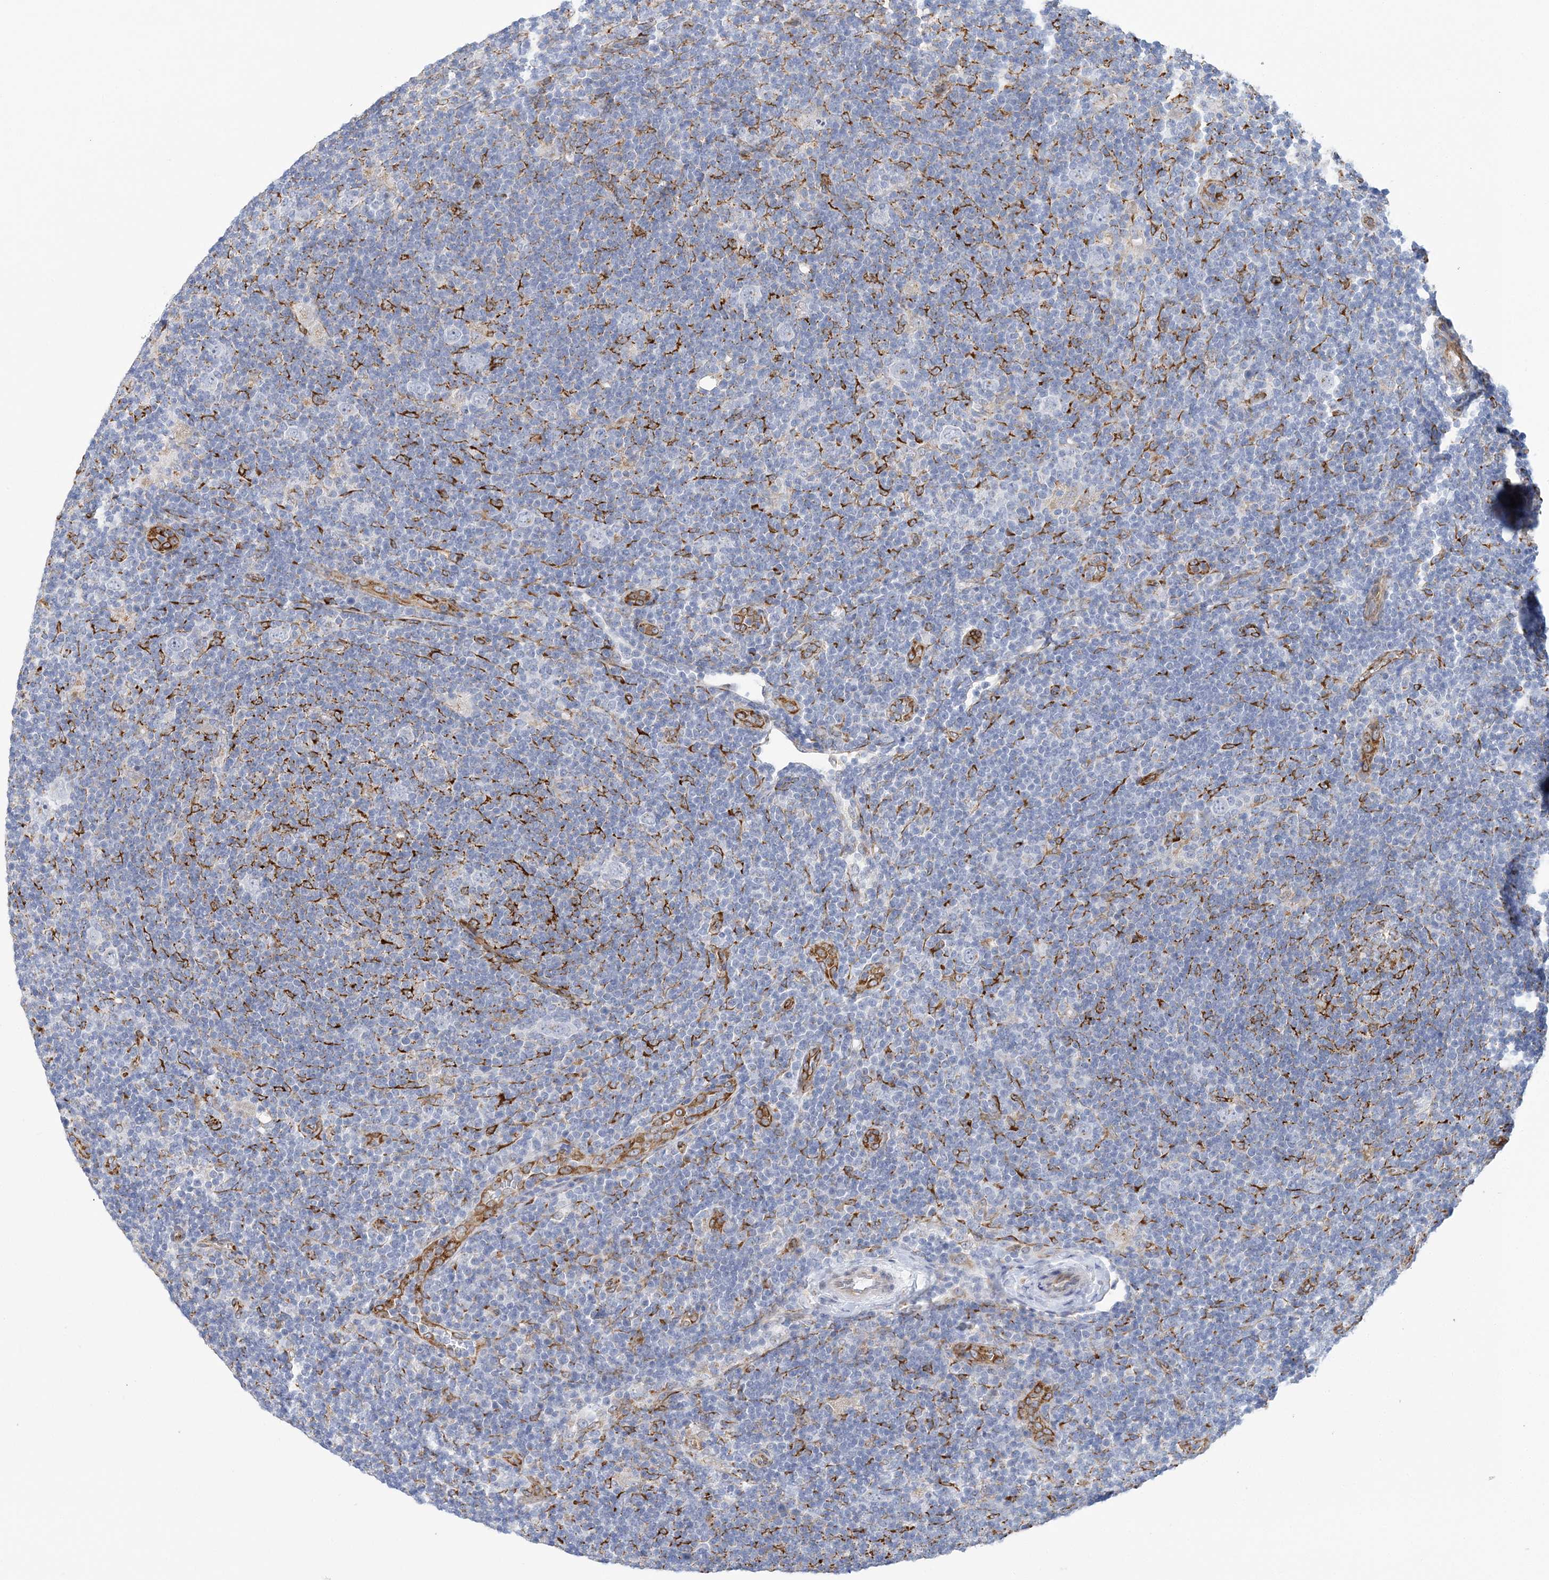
{"staining": {"intensity": "negative", "quantity": "none", "location": "none"}, "tissue": "lymphoma", "cell_type": "Tumor cells", "image_type": "cancer", "snomed": [{"axis": "morphology", "description": "Hodgkin's disease, NOS"}, {"axis": "topography", "description": "Lymph node"}], "caption": "IHC histopathology image of neoplastic tissue: lymphoma stained with DAB (3,3'-diaminobenzidine) displays no significant protein staining in tumor cells.", "gene": "PLEKHG4B", "patient": {"sex": "female", "age": 57}}